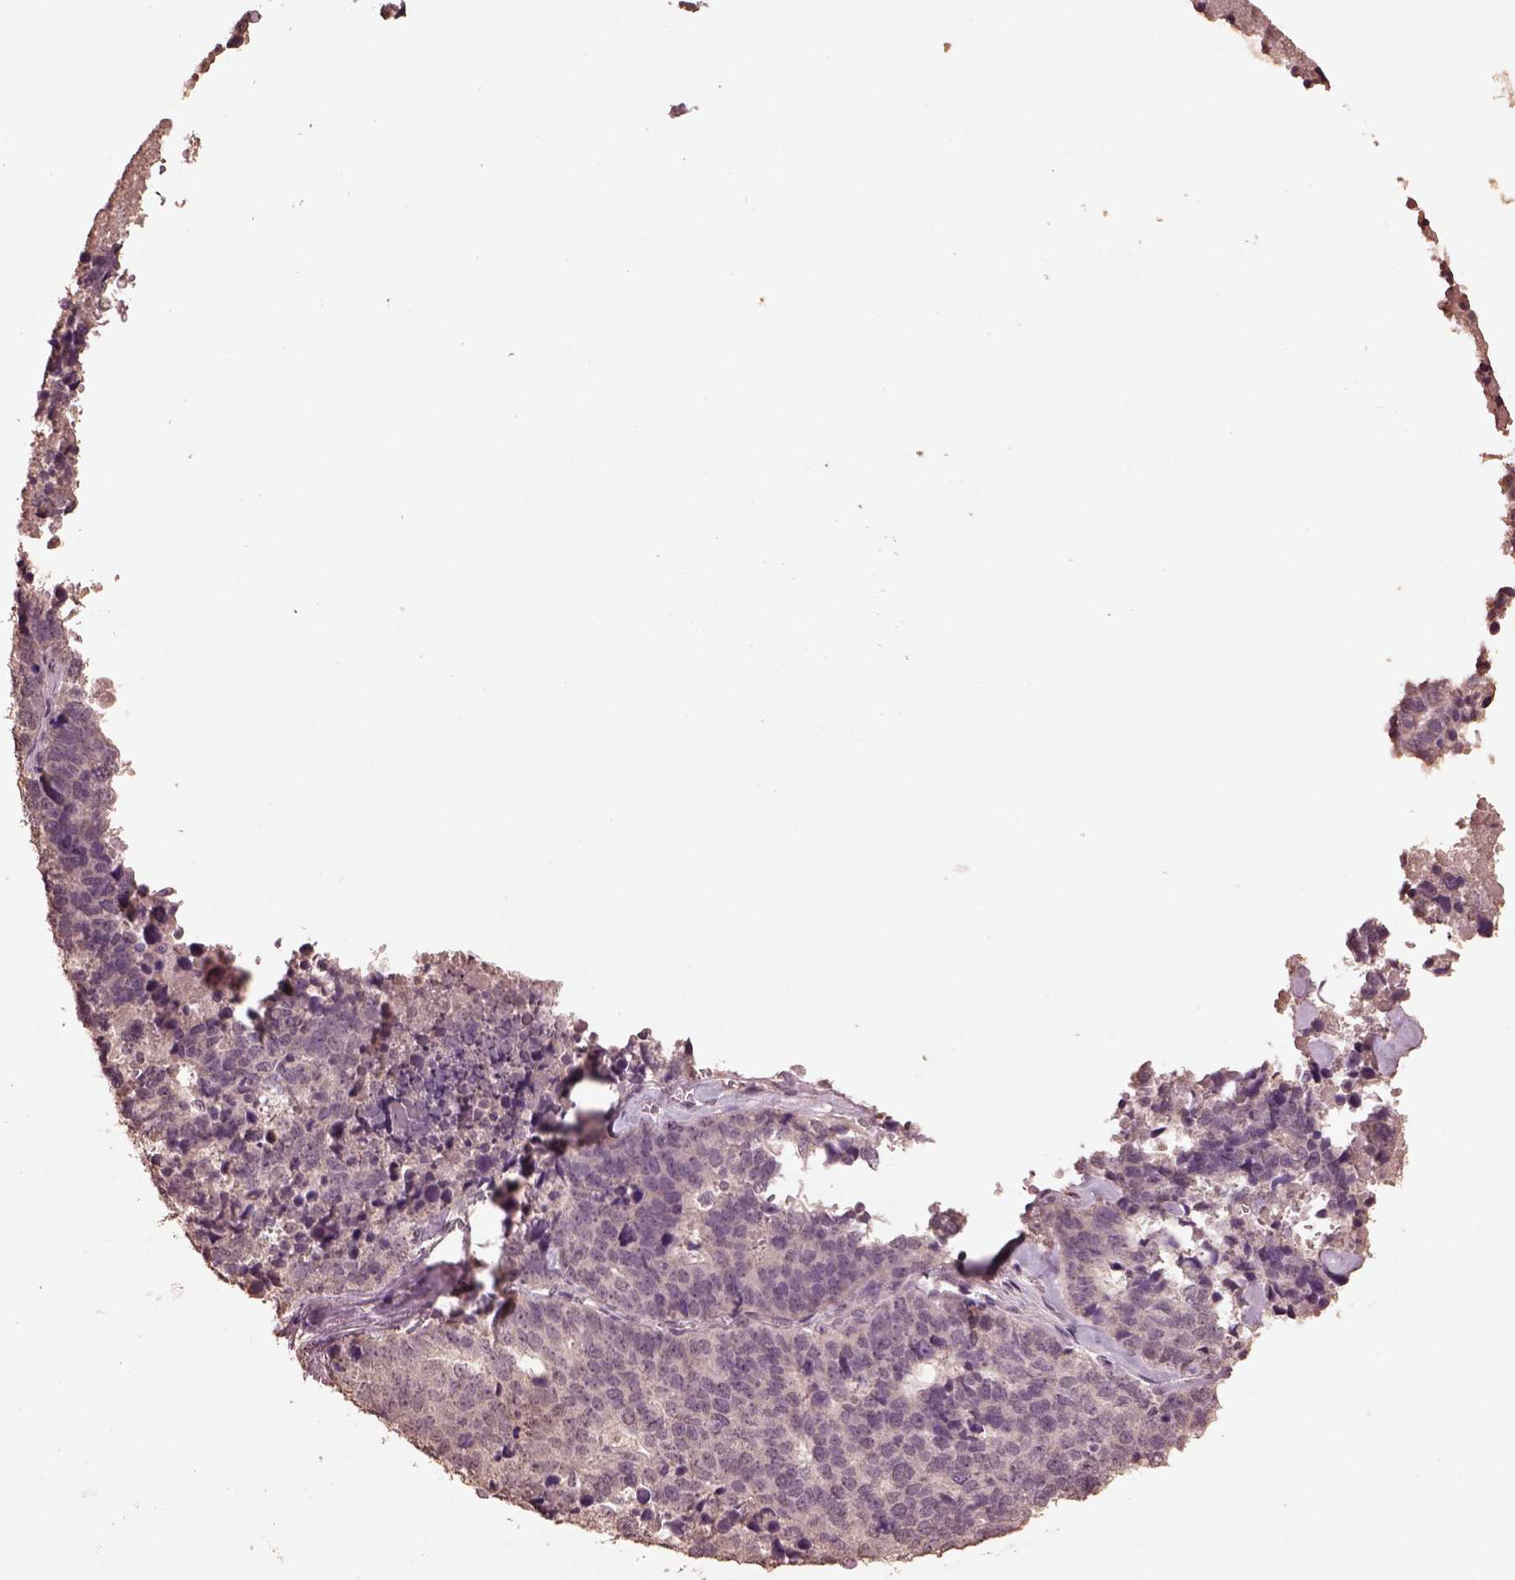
{"staining": {"intensity": "negative", "quantity": "none", "location": "none"}, "tissue": "stomach cancer", "cell_type": "Tumor cells", "image_type": "cancer", "snomed": [{"axis": "morphology", "description": "Adenocarcinoma, NOS"}, {"axis": "topography", "description": "Stomach"}], "caption": "There is no significant expression in tumor cells of stomach cancer (adenocarcinoma).", "gene": "CPT1C", "patient": {"sex": "male", "age": 69}}